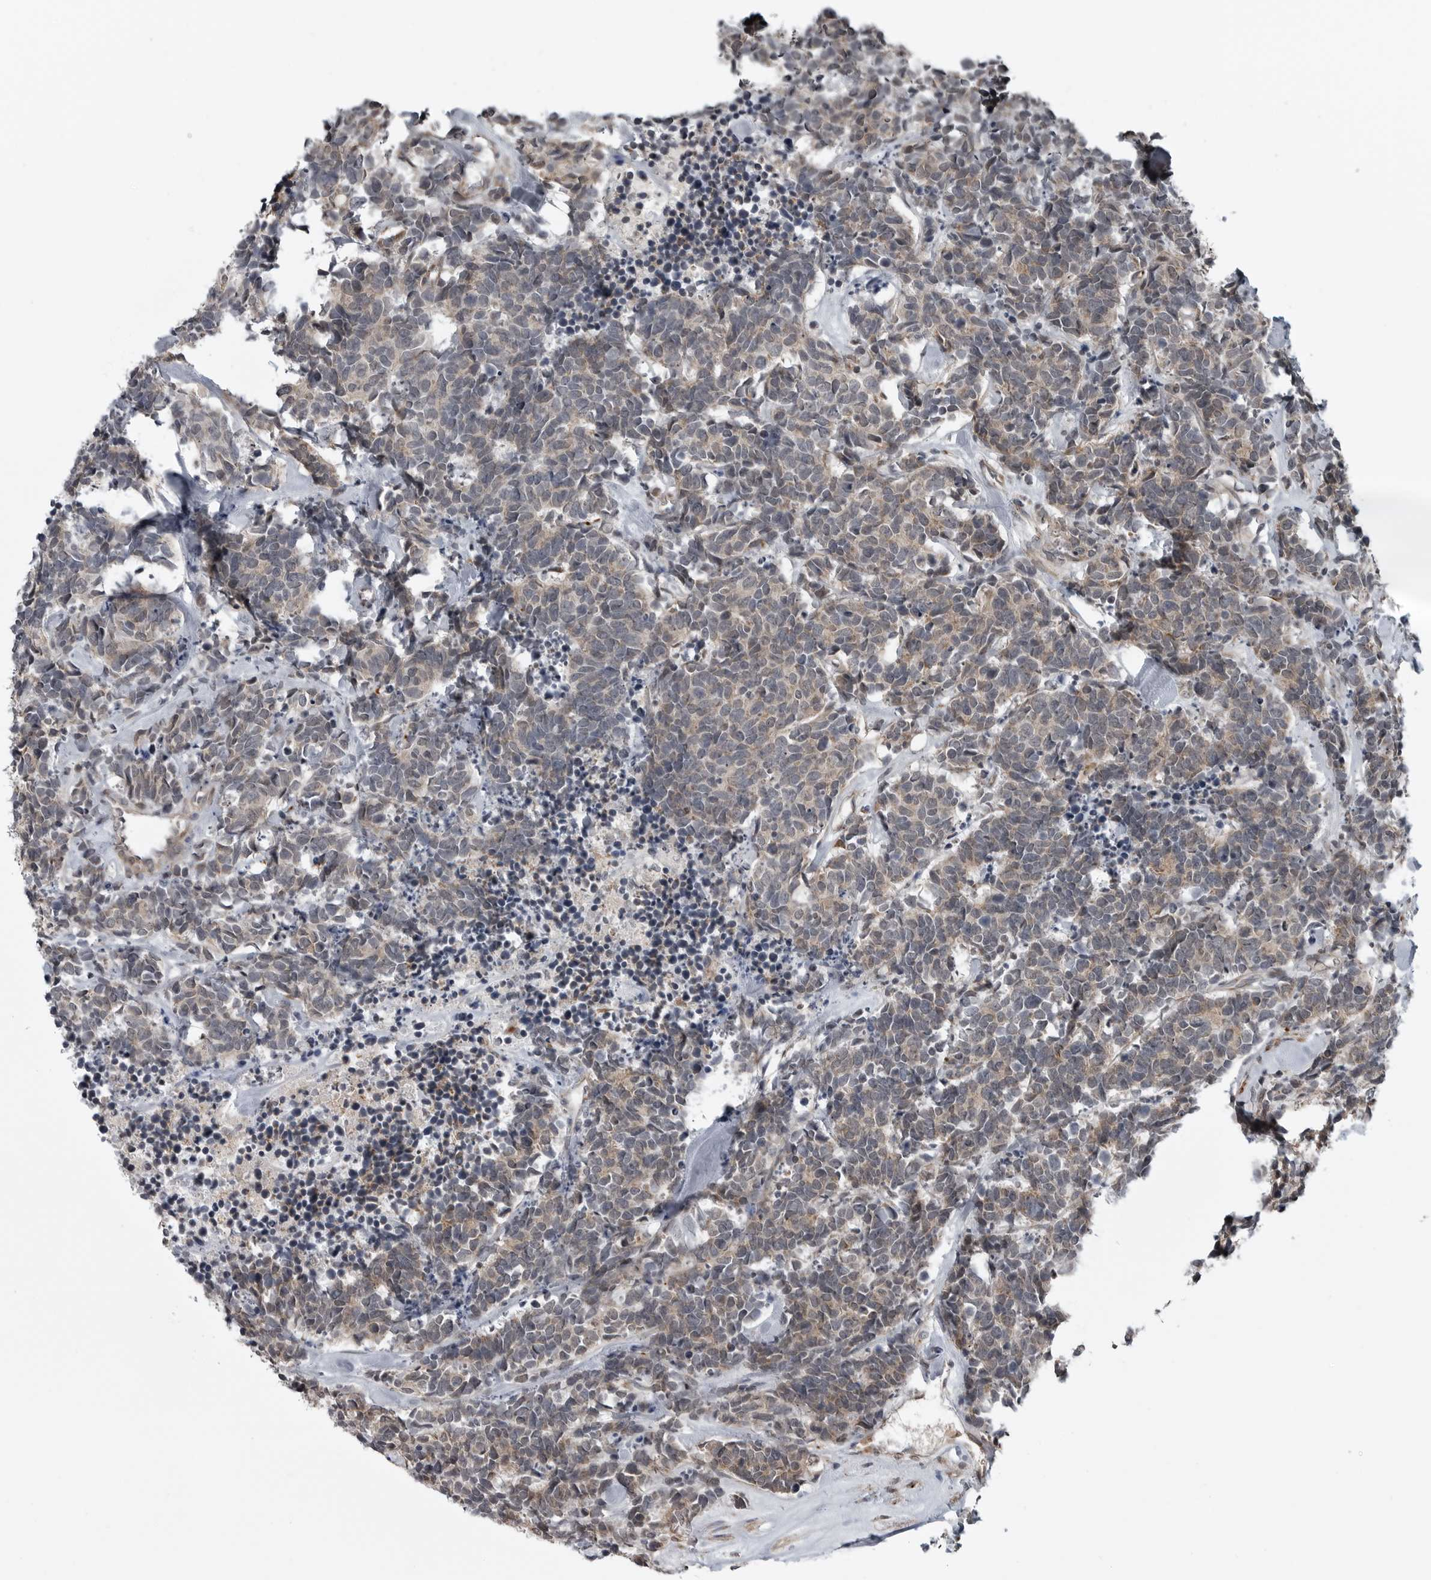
{"staining": {"intensity": "weak", "quantity": ">75%", "location": "cytoplasmic/membranous"}, "tissue": "carcinoid", "cell_type": "Tumor cells", "image_type": "cancer", "snomed": [{"axis": "morphology", "description": "Carcinoma, NOS"}, {"axis": "morphology", "description": "Carcinoid, malignant, NOS"}, {"axis": "topography", "description": "Urinary bladder"}], "caption": "This is a micrograph of IHC staining of malignant carcinoid, which shows weak positivity in the cytoplasmic/membranous of tumor cells.", "gene": "FAAP100", "patient": {"sex": "male", "age": 57}}